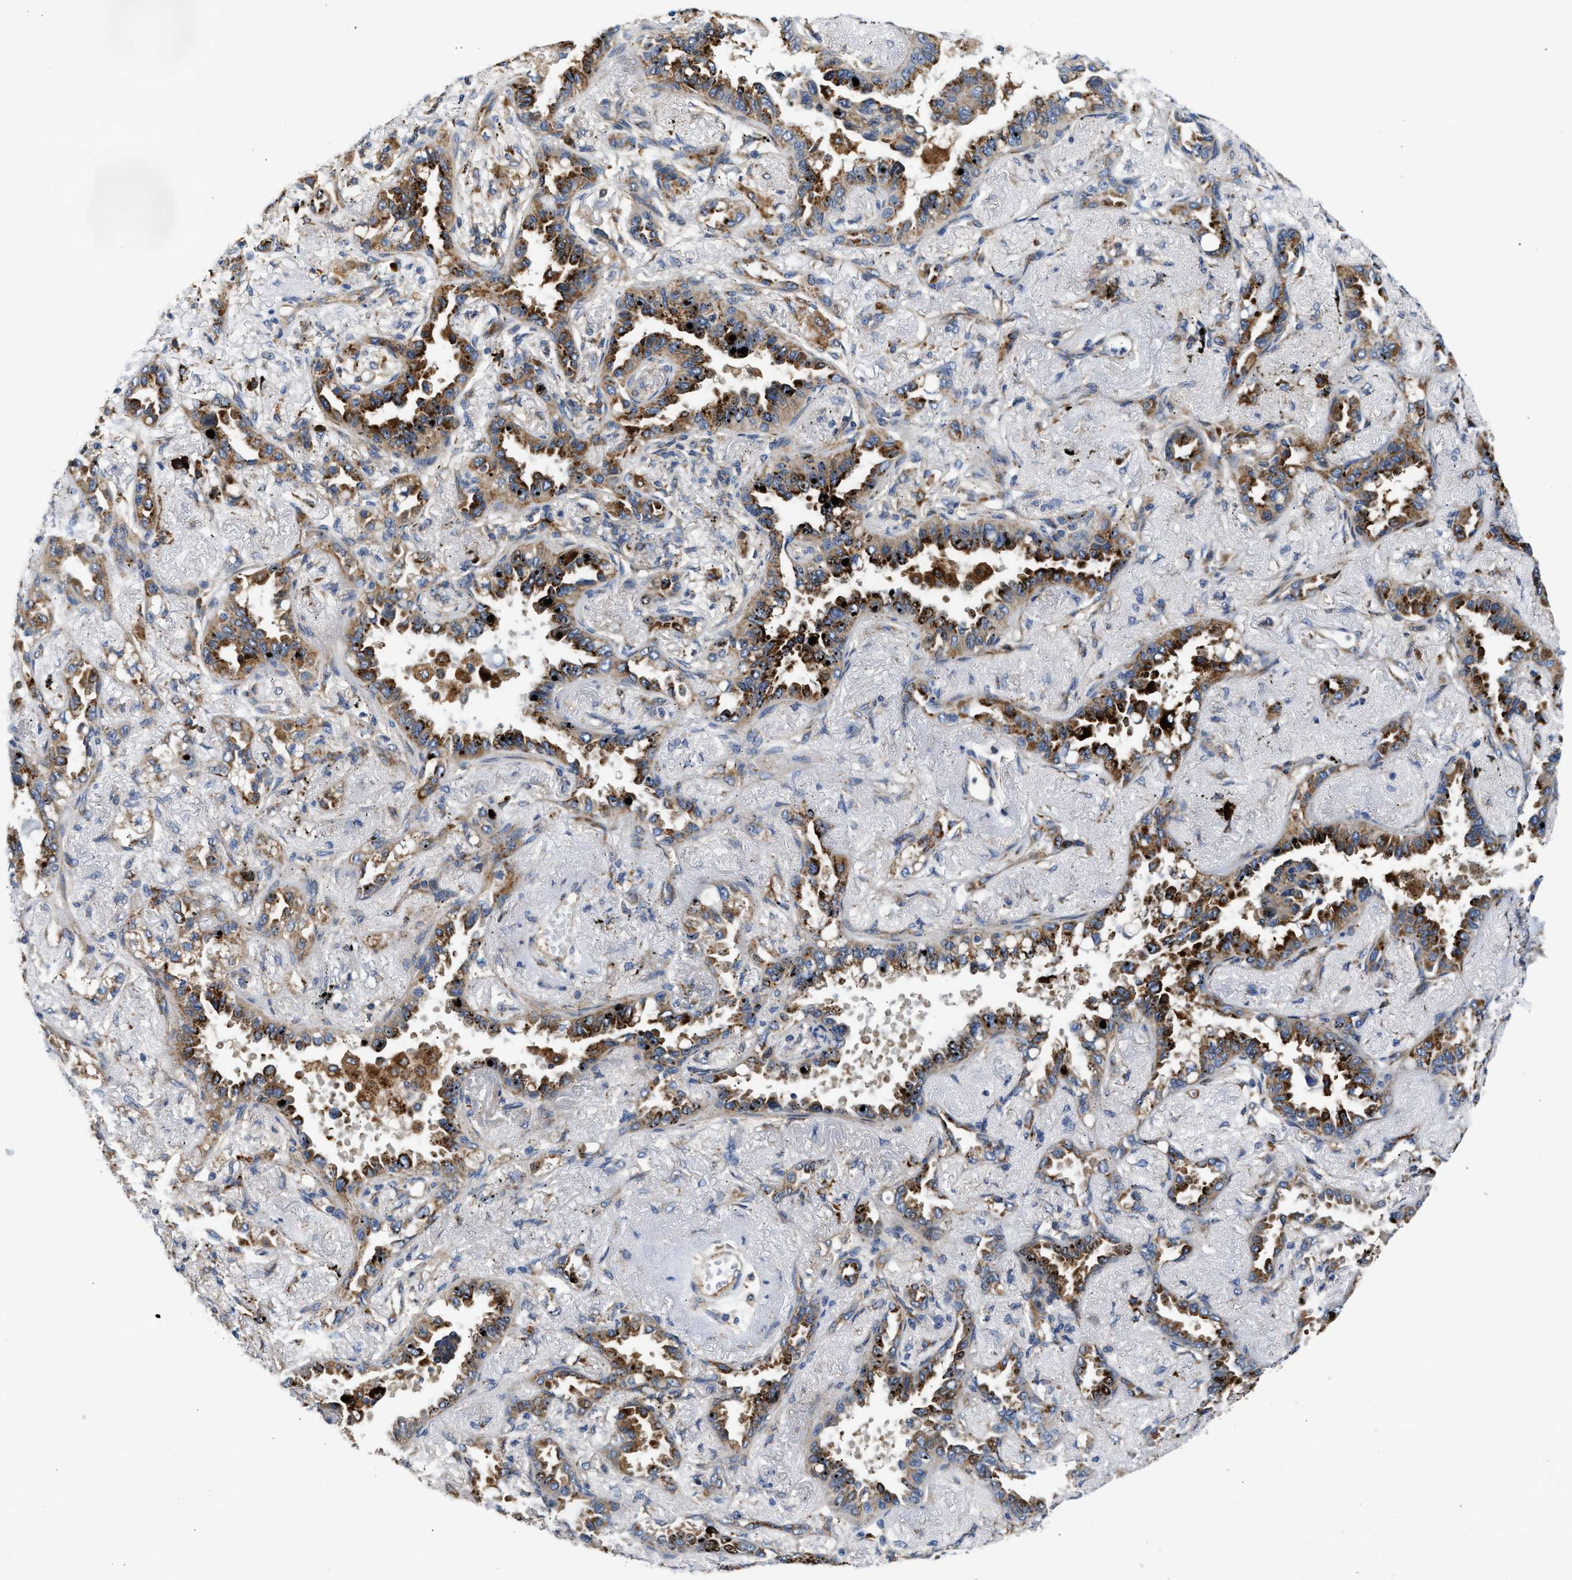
{"staining": {"intensity": "strong", "quantity": ">75%", "location": "cytoplasmic/membranous"}, "tissue": "lung cancer", "cell_type": "Tumor cells", "image_type": "cancer", "snomed": [{"axis": "morphology", "description": "Adenocarcinoma, NOS"}, {"axis": "topography", "description": "Lung"}], "caption": "An immunohistochemistry photomicrograph of neoplastic tissue is shown. Protein staining in brown shows strong cytoplasmic/membranous positivity in lung adenocarcinoma within tumor cells. (brown staining indicates protein expression, while blue staining denotes nuclei).", "gene": "AMZ1", "patient": {"sex": "male", "age": 59}}